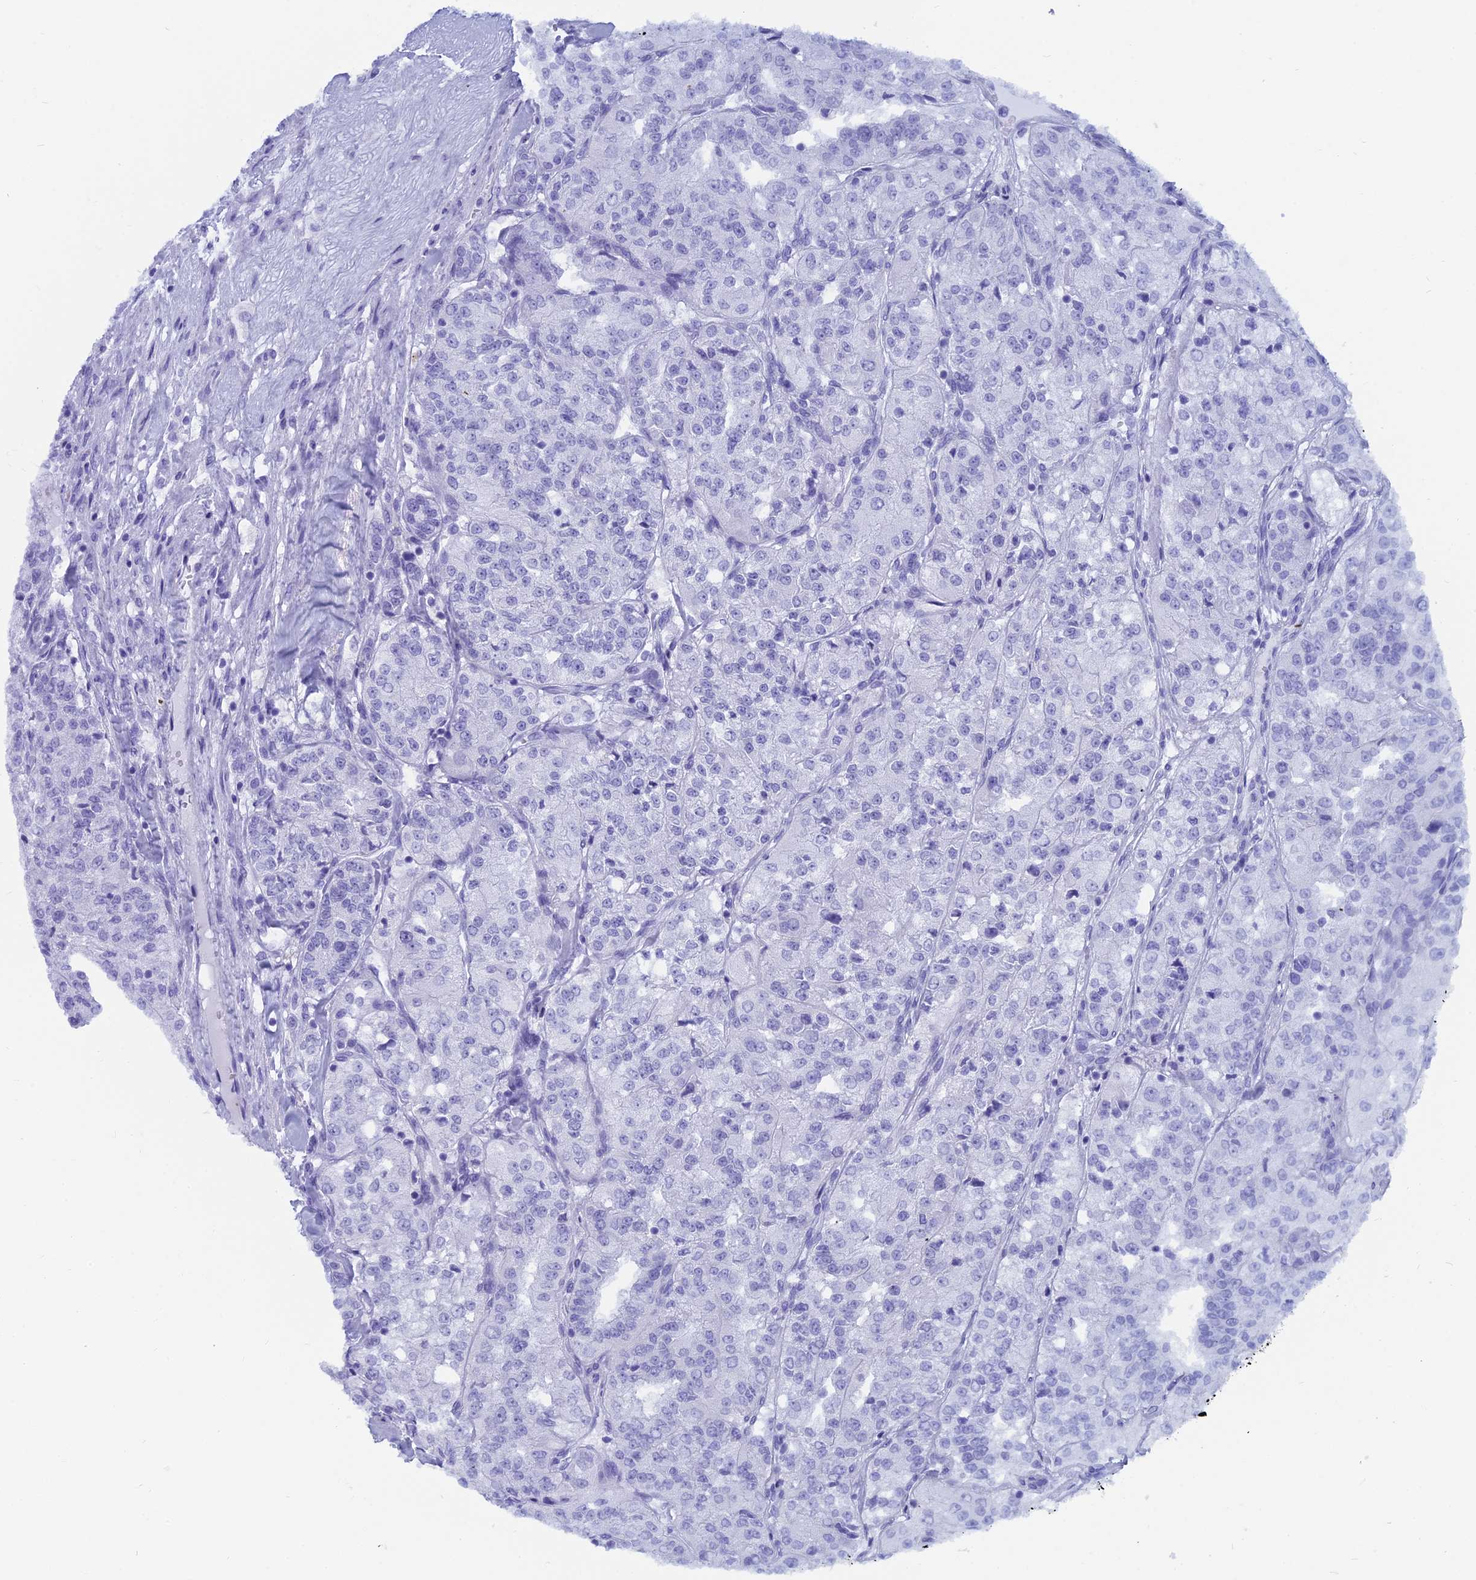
{"staining": {"intensity": "negative", "quantity": "none", "location": "none"}, "tissue": "renal cancer", "cell_type": "Tumor cells", "image_type": "cancer", "snomed": [{"axis": "morphology", "description": "Adenocarcinoma, NOS"}, {"axis": "topography", "description": "Kidney"}], "caption": "DAB immunohistochemical staining of human renal cancer reveals no significant positivity in tumor cells. (Stains: DAB immunohistochemistry with hematoxylin counter stain, Microscopy: brightfield microscopy at high magnification).", "gene": "CAPS", "patient": {"sex": "female", "age": 63}}